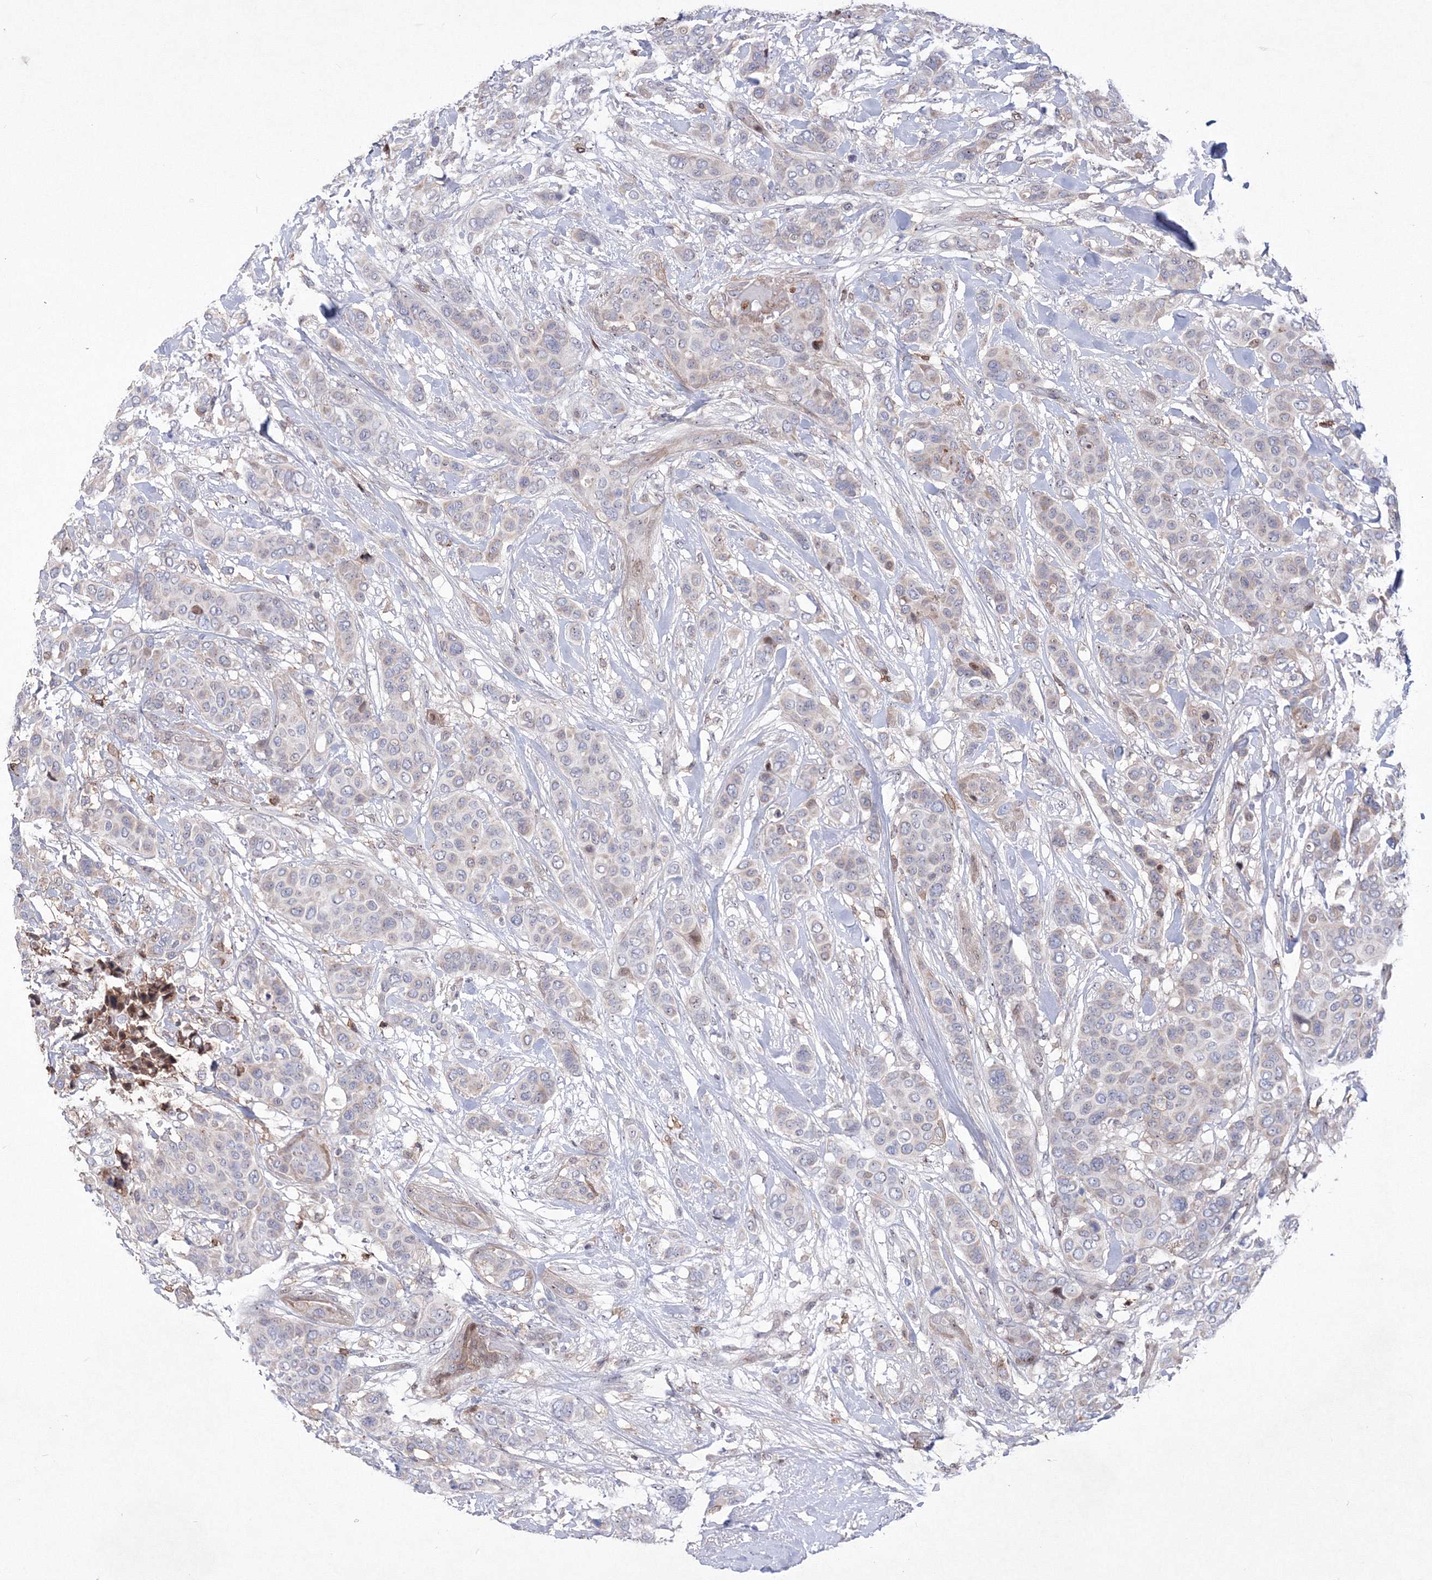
{"staining": {"intensity": "negative", "quantity": "none", "location": "none"}, "tissue": "breast cancer", "cell_type": "Tumor cells", "image_type": "cancer", "snomed": [{"axis": "morphology", "description": "Lobular carcinoma"}, {"axis": "topography", "description": "Breast"}], "caption": "The image reveals no significant positivity in tumor cells of breast cancer.", "gene": "RNPEPL1", "patient": {"sex": "female", "age": 51}}